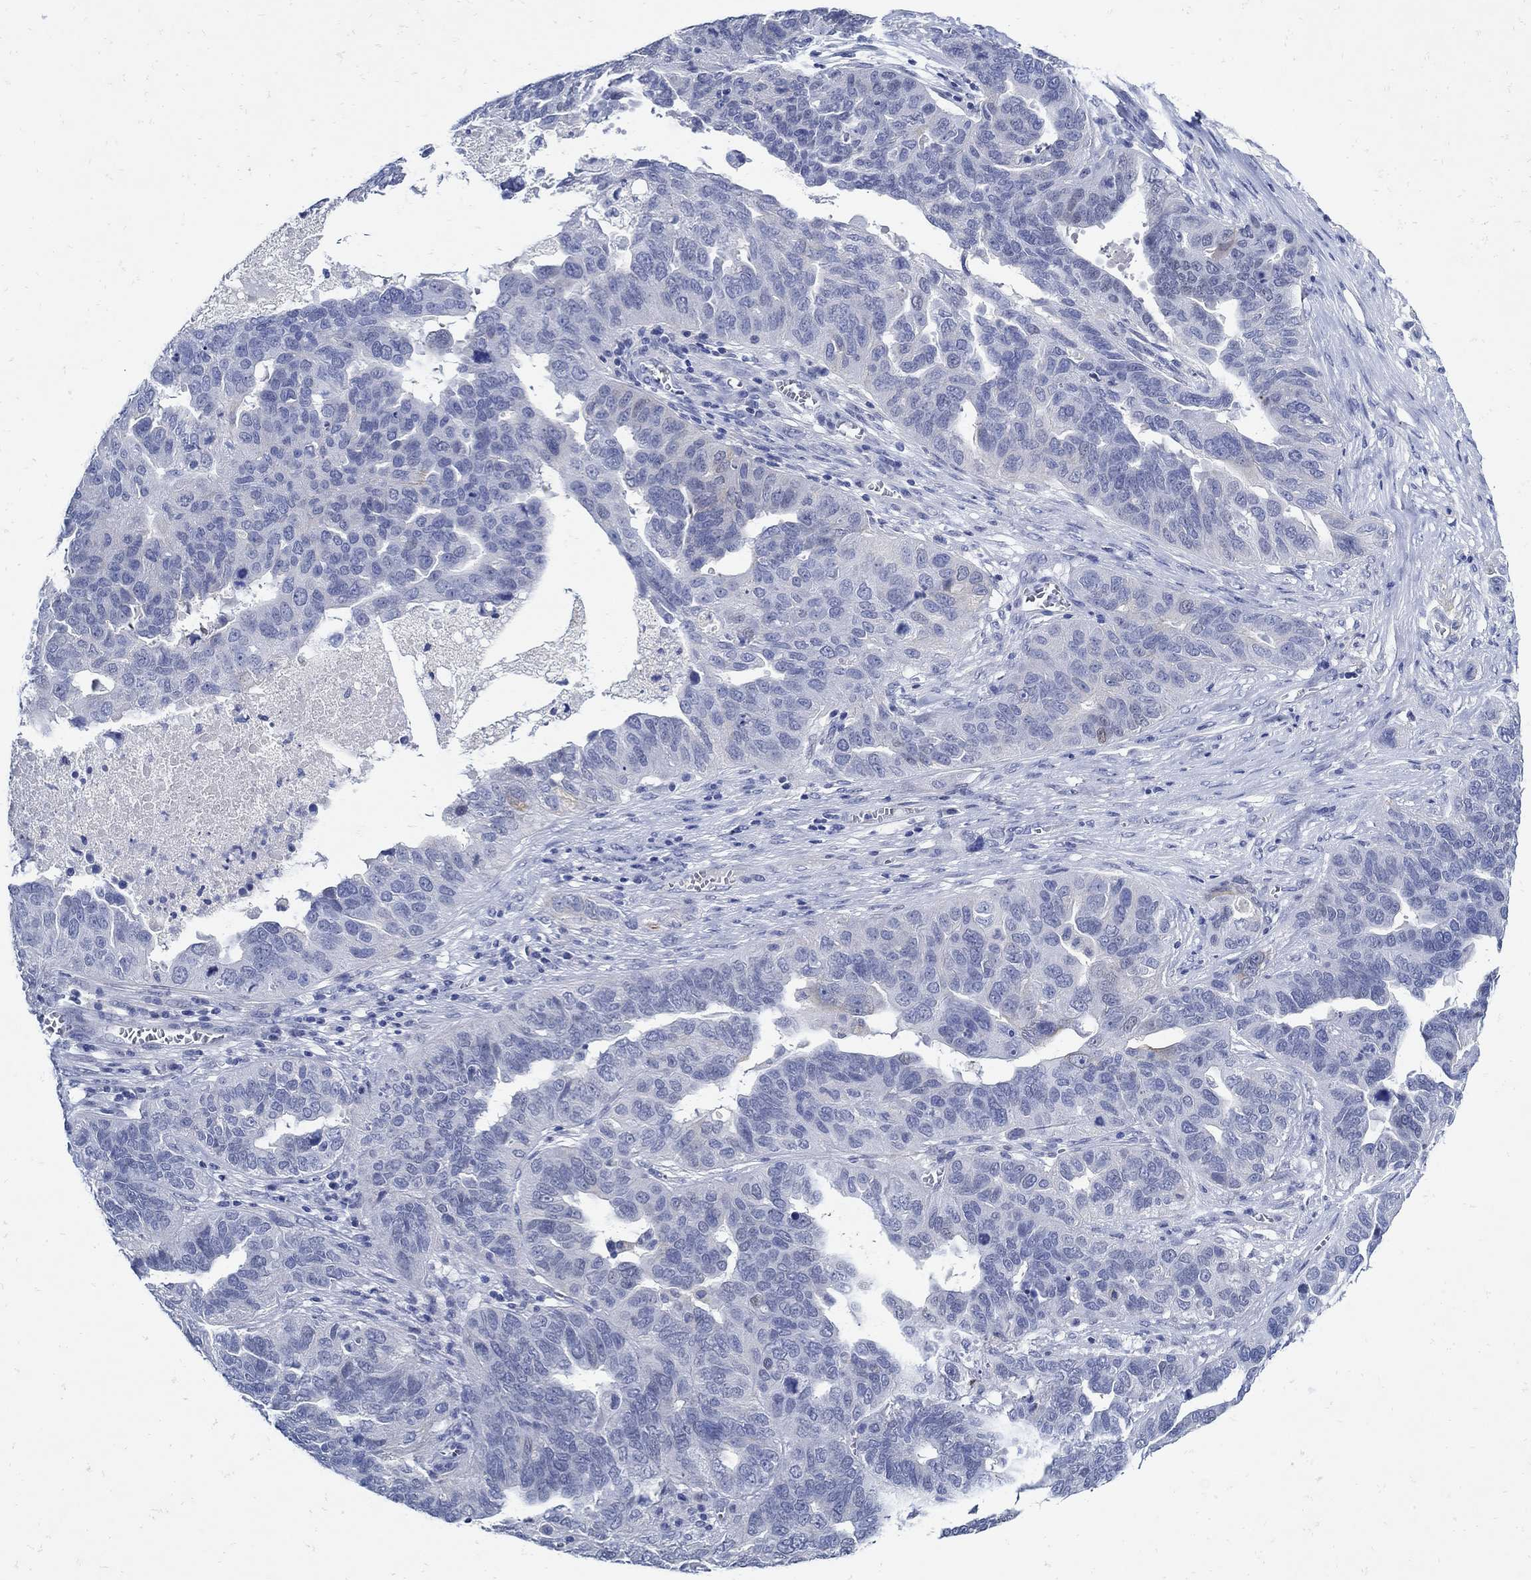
{"staining": {"intensity": "negative", "quantity": "none", "location": "none"}, "tissue": "ovarian cancer", "cell_type": "Tumor cells", "image_type": "cancer", "snomed": [{"axis": "morphology", "description": "Carcinoma, endometroid"}, {"axis": "topography", "description": "Soft tissue"}, {"axis": "topography", "description": "Ovary"}], "caption": "This is an IHC photomicrograph of ovarian cancer (endometroid carcinoma). There is no staining in tumor cells.", "gene": "NOS1", "patient": {"sex": "female", "age": 52}}